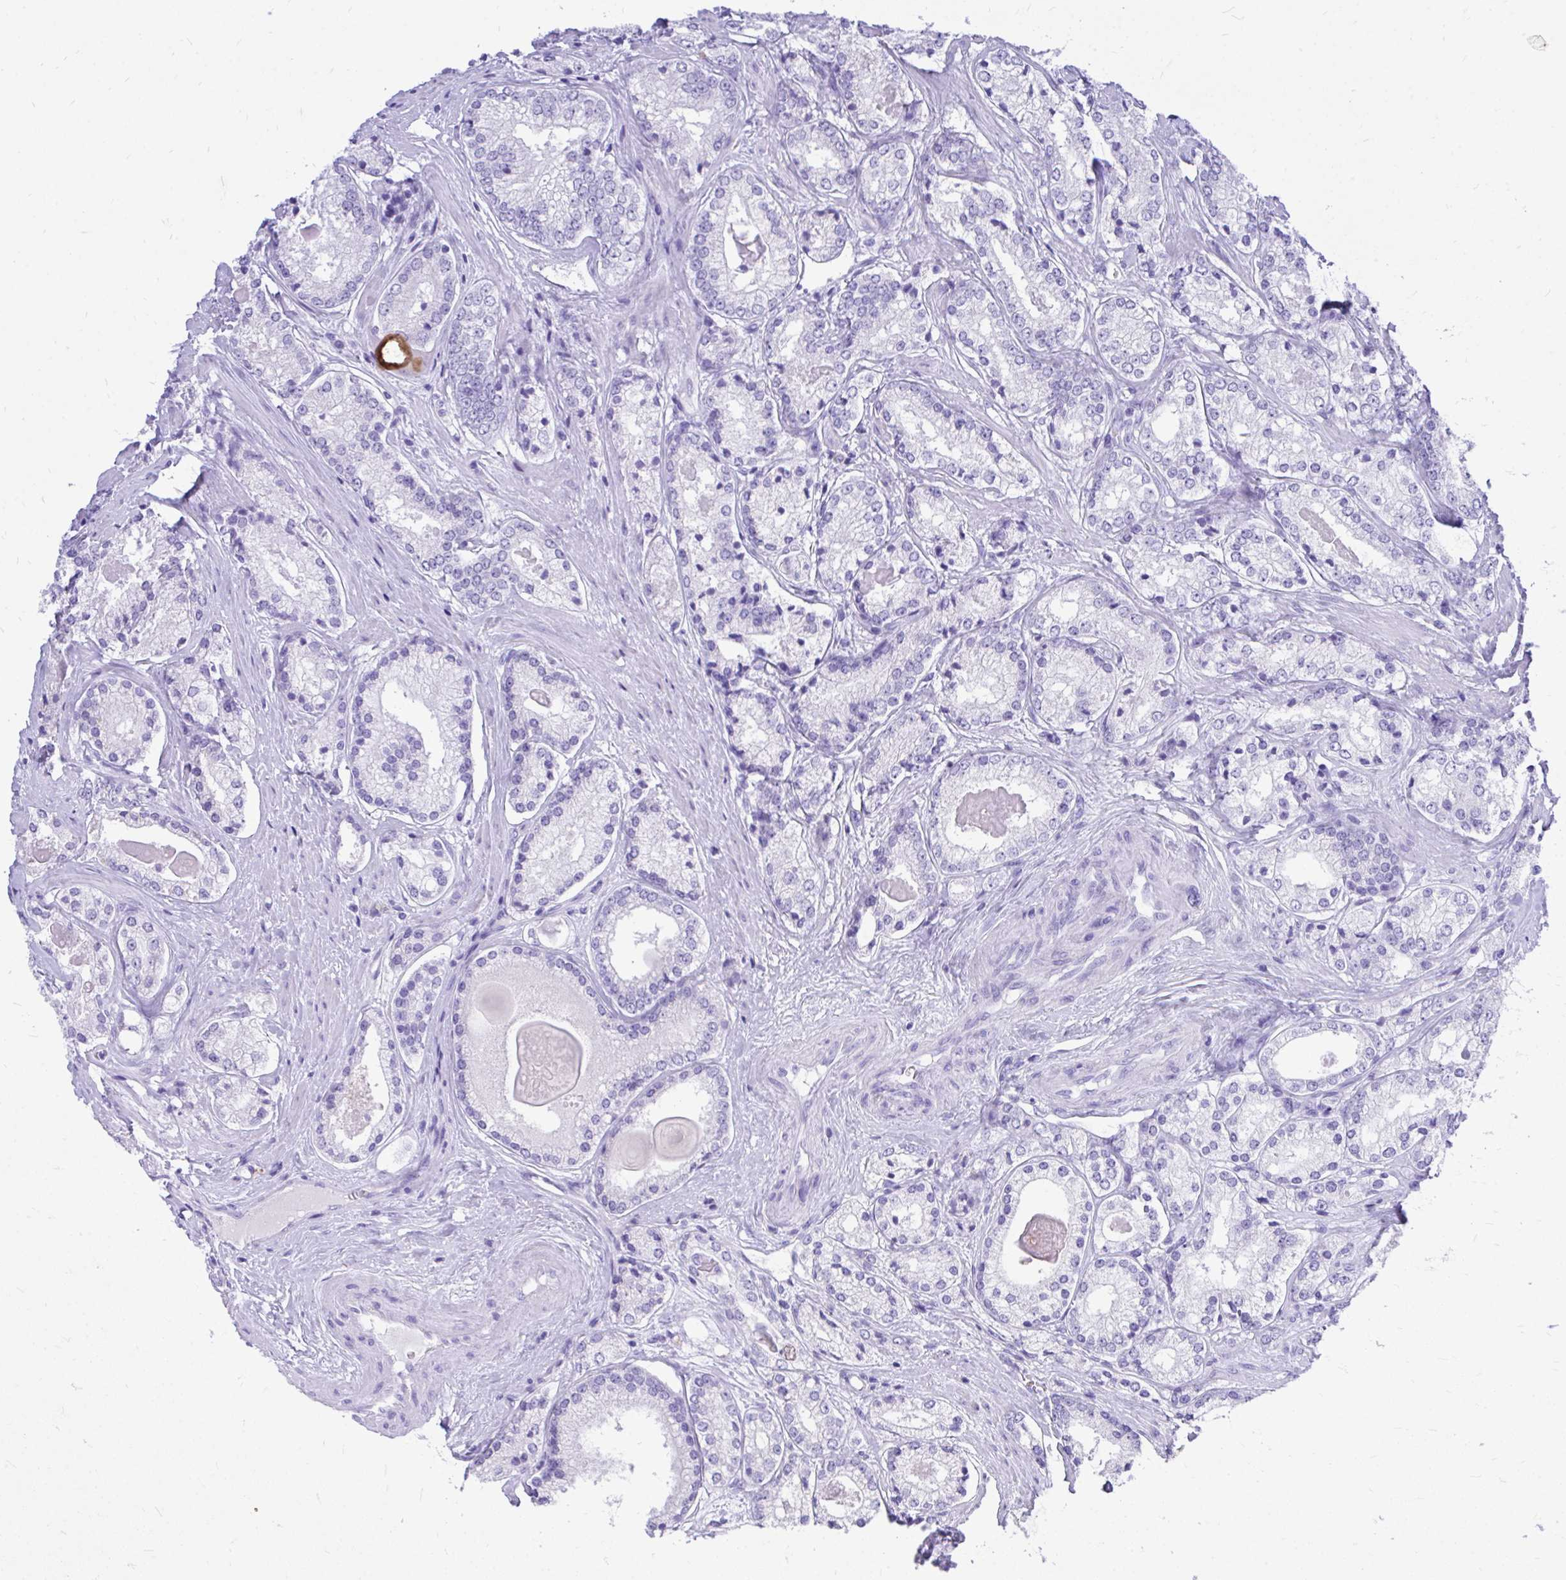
{"staining": {"intensity": "negative", "quantity": "none", "location": "none"}, "tissue": "prostate cancer", "cell_type": "Tumor cells", "image_type": "cancer", "snomed": [{"axis": "morphology", "description": "Adenocarcinoma, NOS"}, {"axis": "morphology", "description": "Adenocarcinoma, Low grade"}, {"axis": "topography", "description": "Prostate"}], "caption": "Prostate cancer (adenocarcinoma) was stained to show a protein in brown. There is no significant expression in tumor cells.", "gene": "MON1A", "patient": {"sex": "male", "age": 68}}